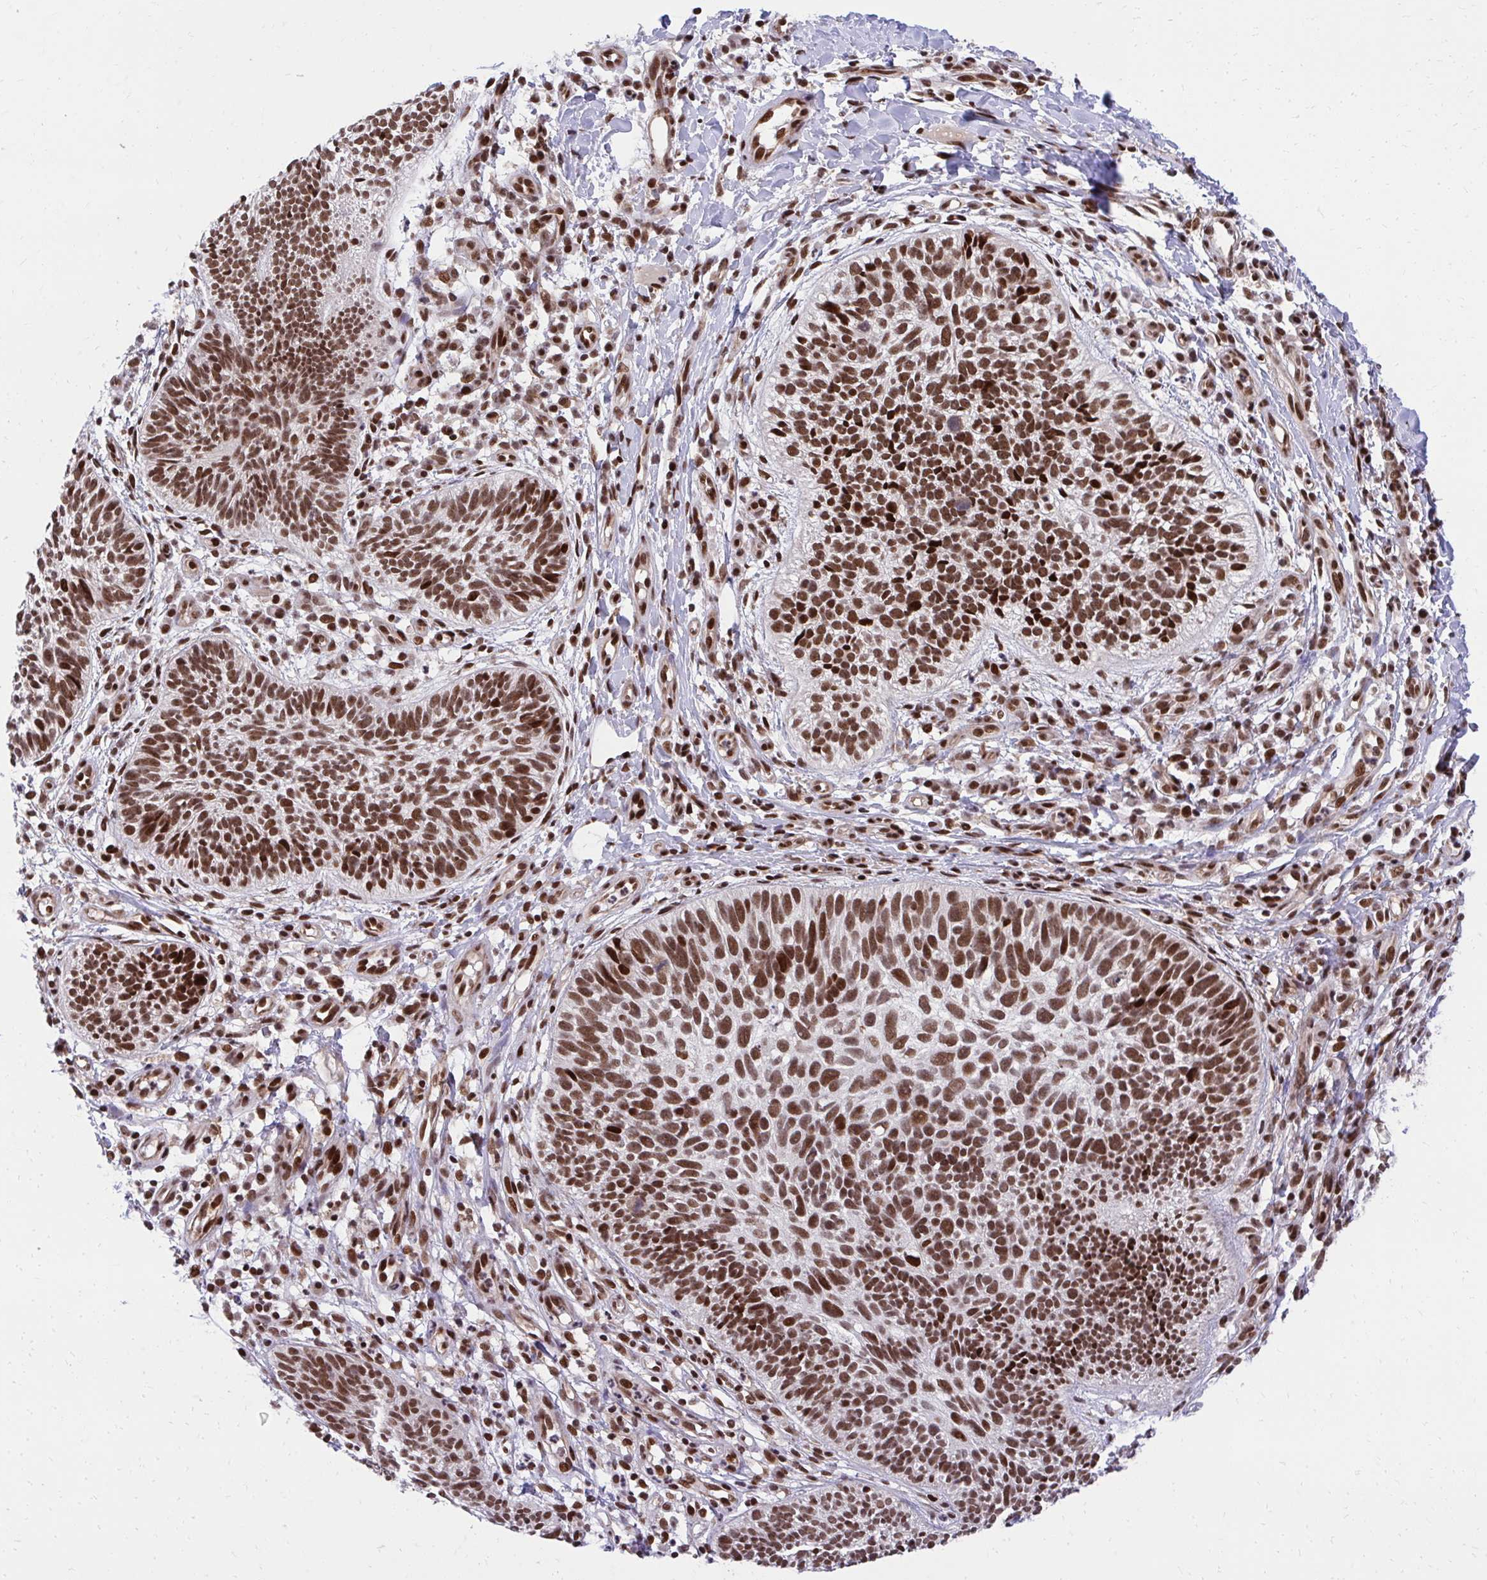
{"staining": {"intensity": "strong", "quantity": ">75%", "location": "nuclear"}, "tissue": "skin cancer", "cell_type": "Tumor cells", "image_type": "cancer", "snomed": [{"axis": "morphology", "description": "Basal cell carcinoma"}, {"axis": "topography", "description": "Skin"}, {"axis": "topography", "description": "Skin of leg"}], "caption": "Skin cancer (basal cell carcinoma) tissue demonstrates strong nuclear expression in approximately >75% of tumor cells, visualized by immunohistochemistry.", "gene": "HOXA4", "patient": {"sex": "female", "age": 87}}